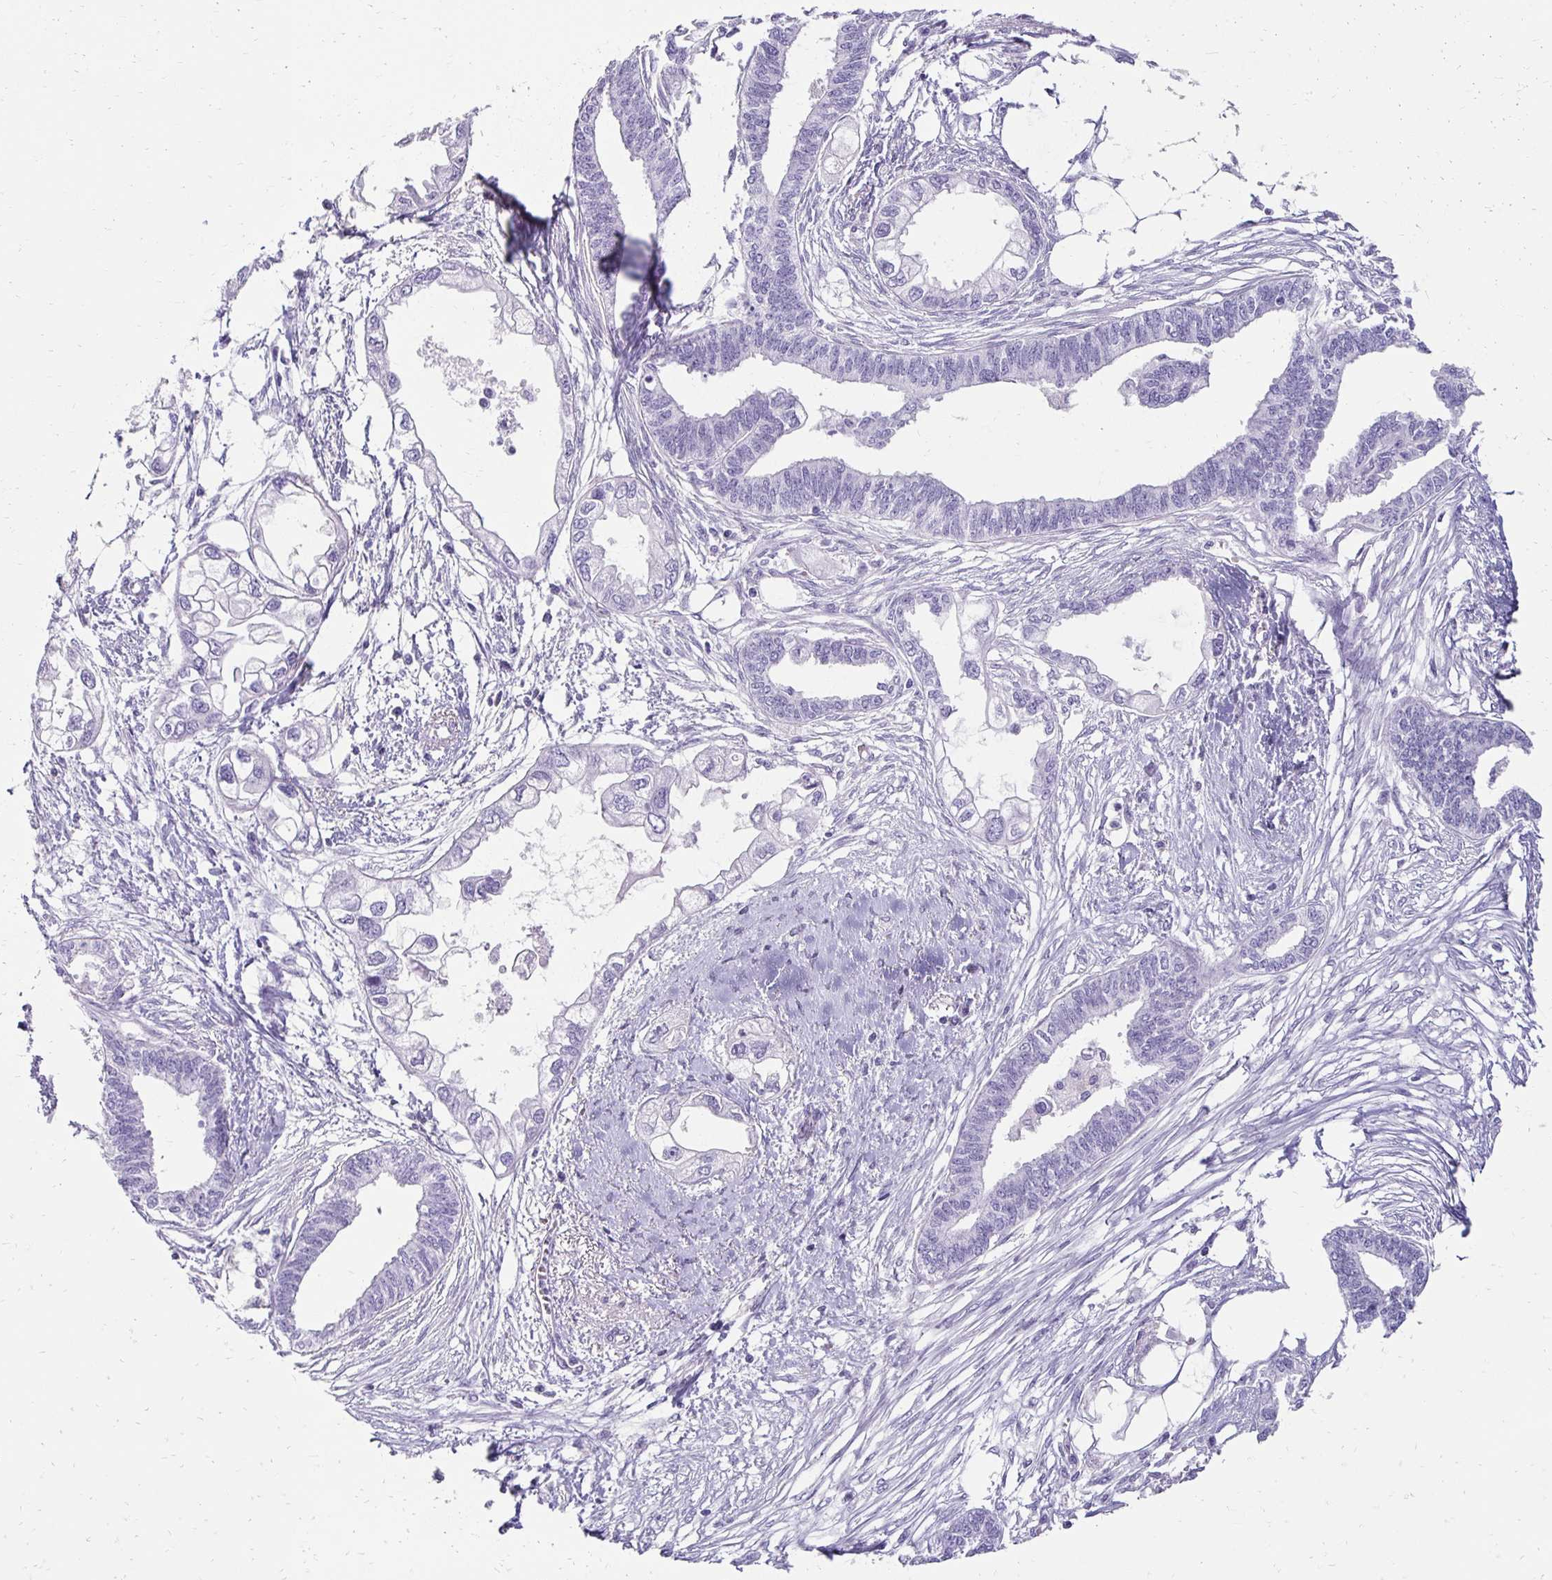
{"staining": {"intensity": "negative", "quantity": "none", "location": "none"}, "tissue": "endometrial cancer", "cell_type": "Tumor cells", "image_type": "cancer", "snomed": [{"axis": "morphology", "description": "Adenocarcinoma, NOS"}, {"axis": "morphology", "description": "Adenocarcinoma, metastatic, NOS"}, {"axis": "topography", "description": "Adipose tissue"}, {"axis": "topography", "description": "Endometrium"}], "caption": "The immunohistochemistry (IHC) histopathology image has no significant positivity in tumor cells of endometrial cancer (metastatic adenocarcinoma) tissue.", "gene": "TMEM54", "patient": {"sex": "female", "age": 67}}